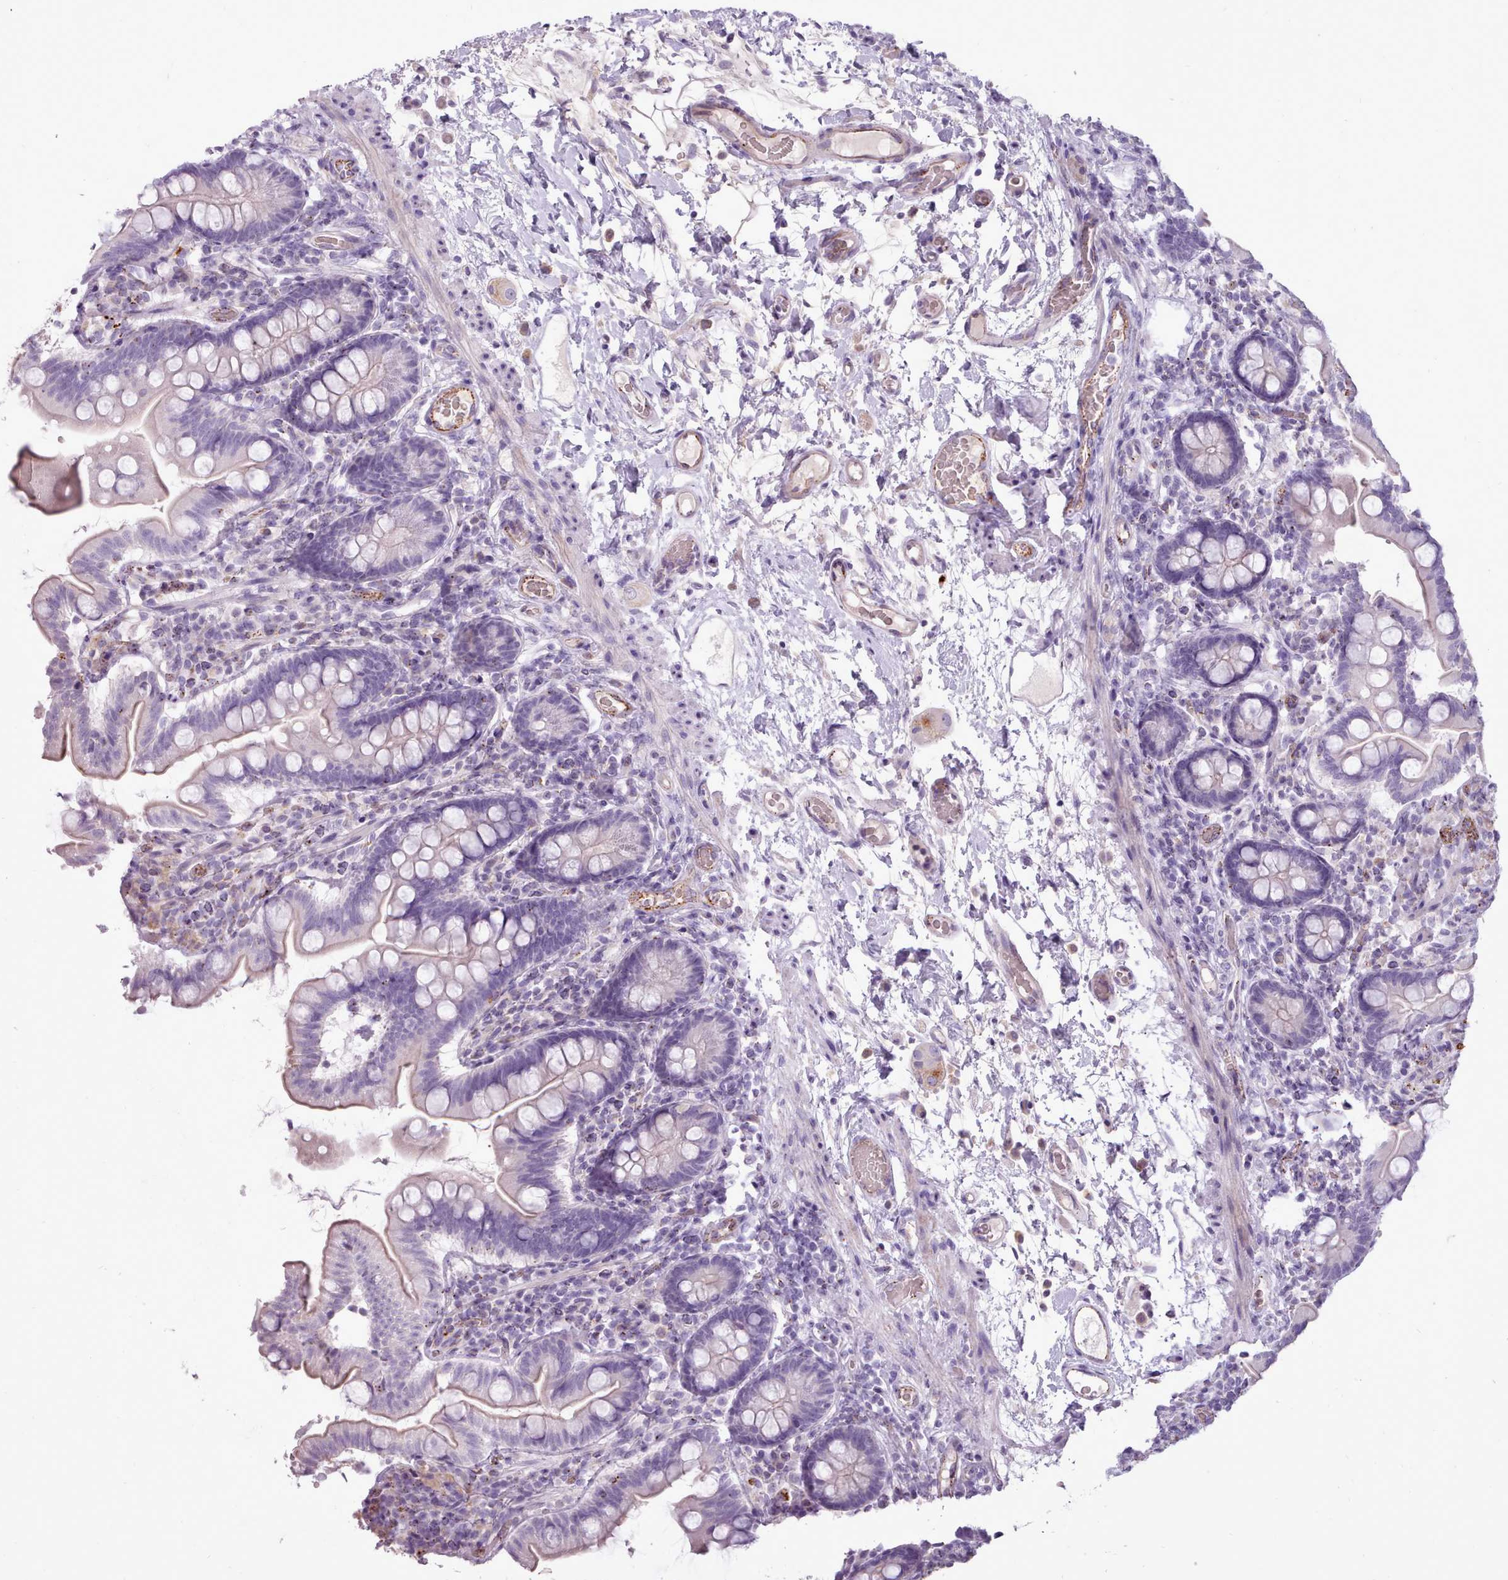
{"staining": {"intensity": "weak", "quantity": "<25%", "location": "cytoplasmic/membranous"}, "tissue": "small intestine", "cell_type": "Glandular cells", "image_type": "normal", "snomed": [{"axis": "morphology", "description": "Normal tissue, NOS"}, {"axis": "topography", "description": "Small intestine"}], "caption": "DAB (3,3'-diaminobenzidine) immunohistochemical staining of benign human small intestine demonstrates no significant positivity in glandular cells.", "gene": "ATRAID", "patient": {"sex": "female", "age": 64}}